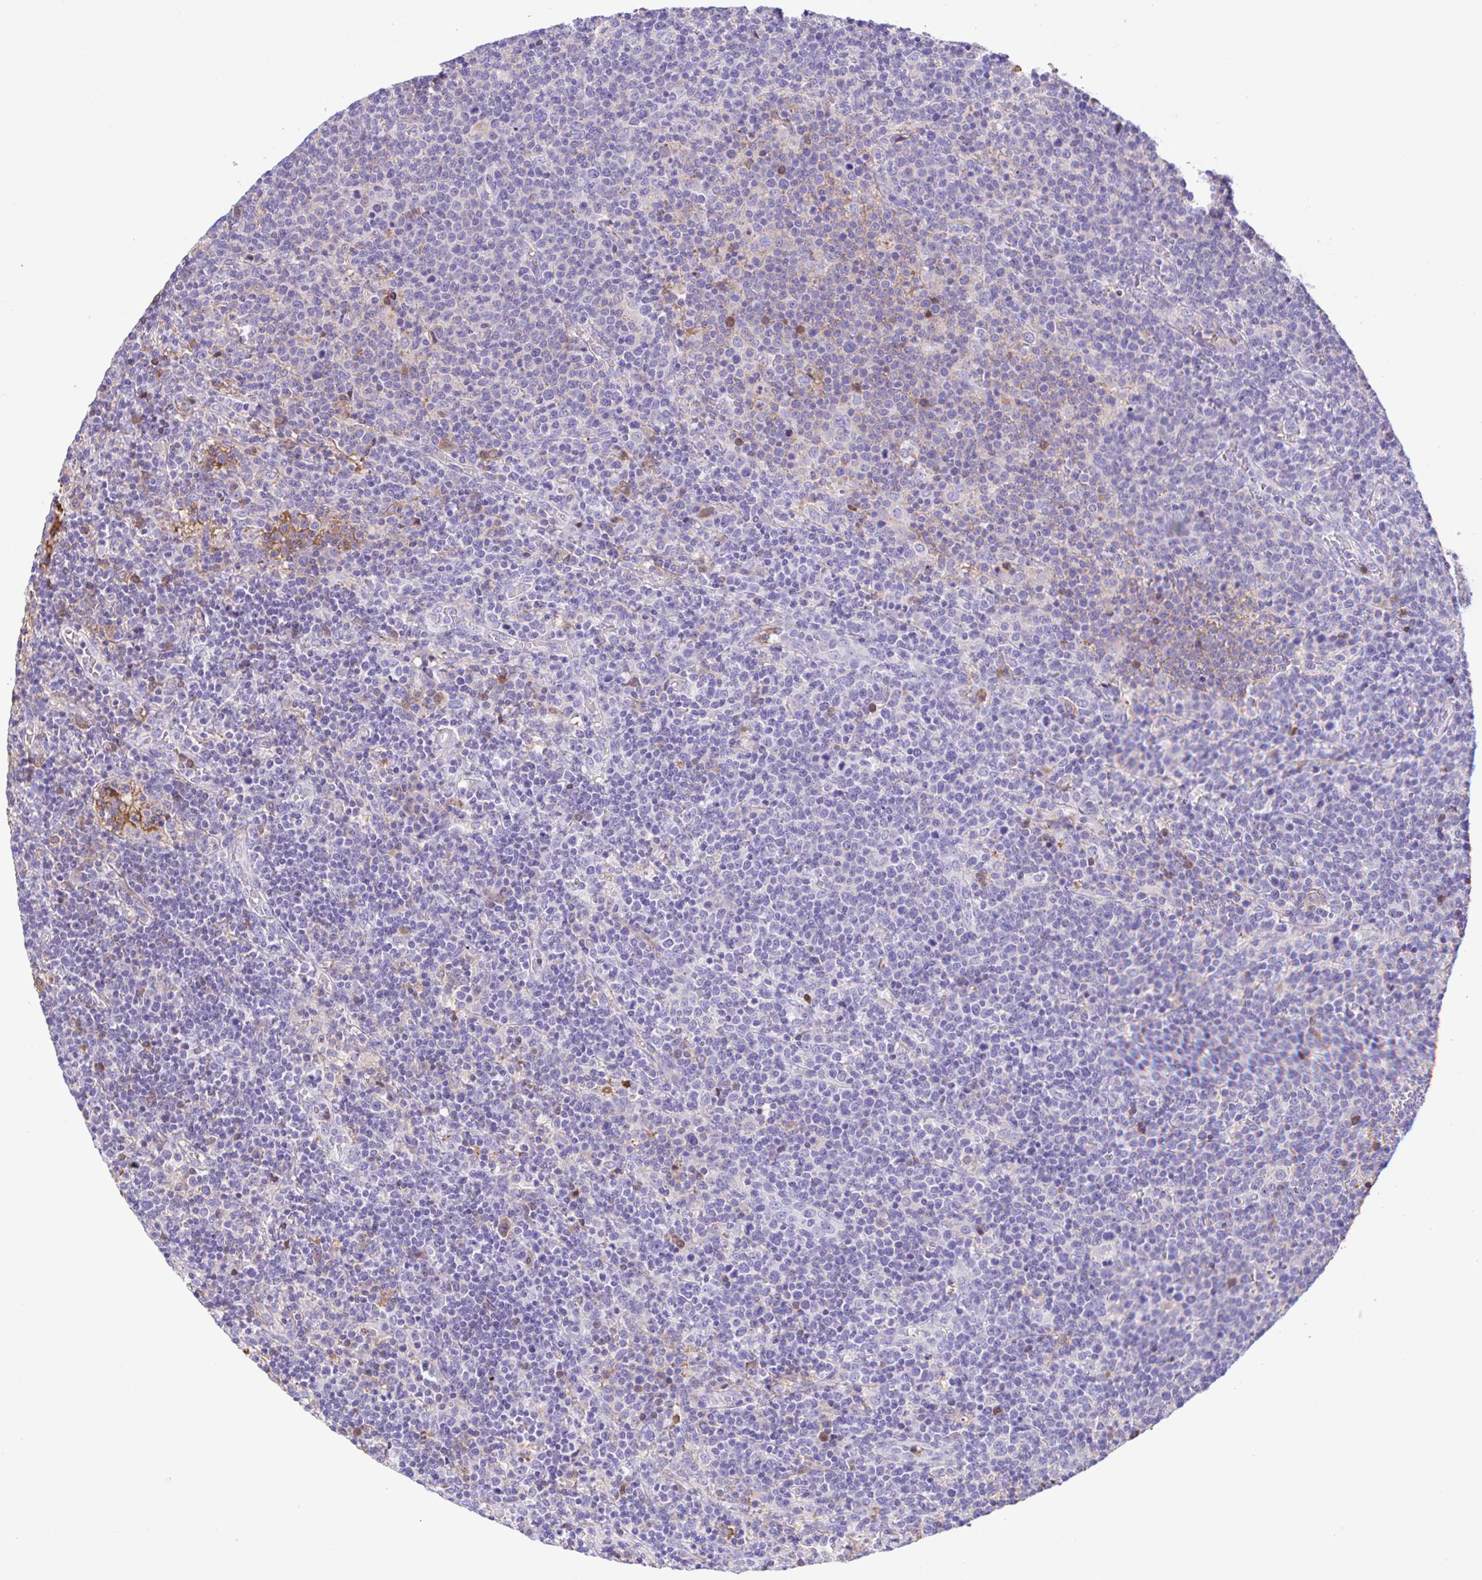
{"staining": {"intensity": "negative", "quantity": "none", "location": "none"}, "tissue": "lymphoma", "cell_type": "Tumor cells", "image_type": "cancer", "snomed": [{"axis": "morphology", "description": "Malignant lymphoma, non-Hodgkin's type, High grade"}, {"axis": "topography", "description": "Lymph node"}], "caption": "High-grade malignant lymphoma, non-Hodgkin's type was stained to show a protein in brown. There is no significant staining in tumor cells. Brightfield microscopy of IHC stained with DAB (brown) and hematoxylin (blue), captured at high magnification.", "gene": "IGFL1", "patient": {"sex": "male", "age": 61}}